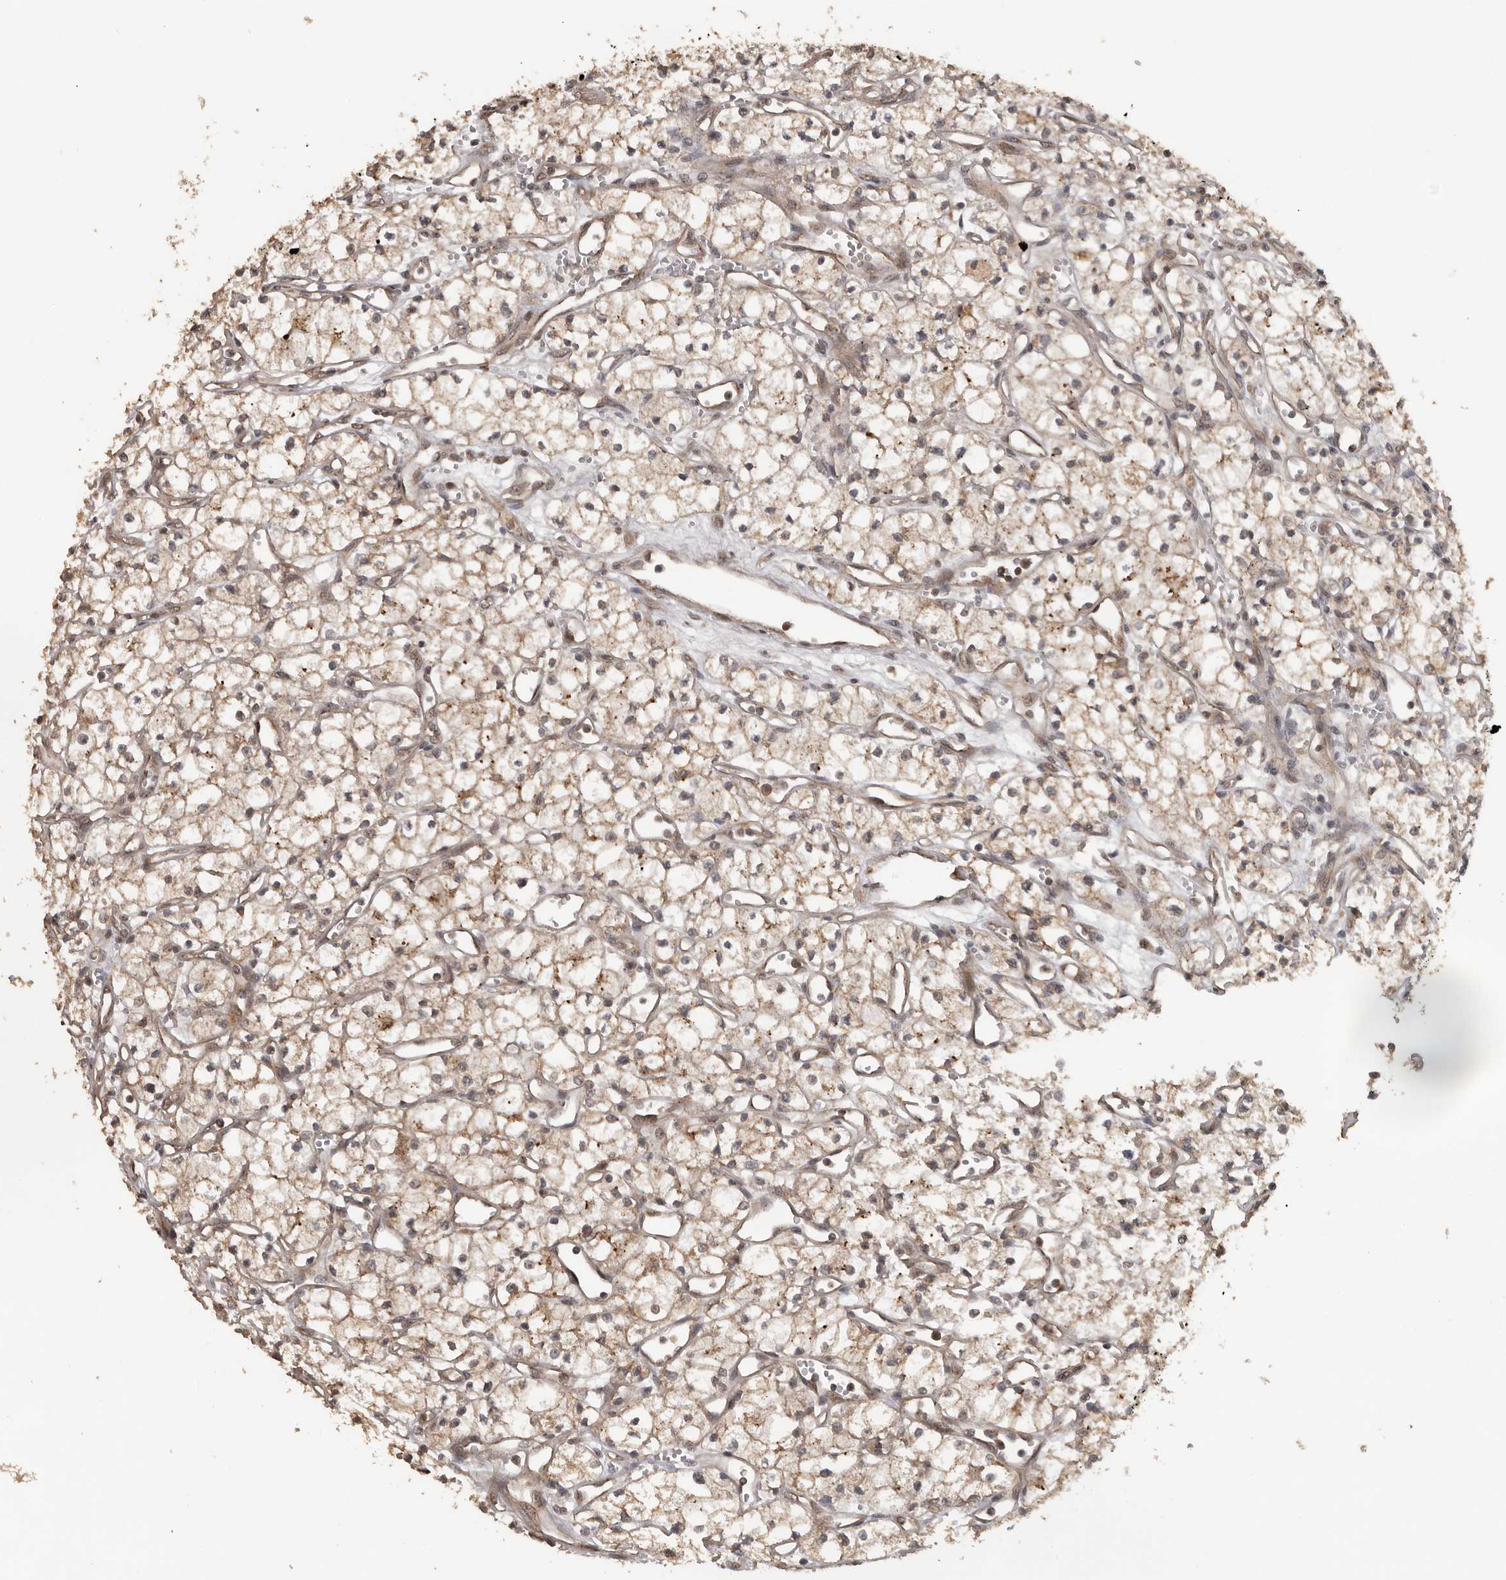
{"staining": {"intensity": "weak", "quantity": ">75%", "location": "cytoplasmic/membranous"}, "tissue": "renal cancer", "cell_type": "Tumor cells", "image_type": "cancer", "snomed": [{"axis": "morphology", "description": "Adenocarcinoma, NOS"}, {"axis": "topography", "description": "Kidney"}], "caption": "This photomicrograph displays immunohistochemistry (IHC) staining of human renal cancer, with low weak cytoplasmic/membranous staining in approximately >75% of tumor cells.", "gene": "CEP350", "patient": {"sex": "male", "age": 59}}